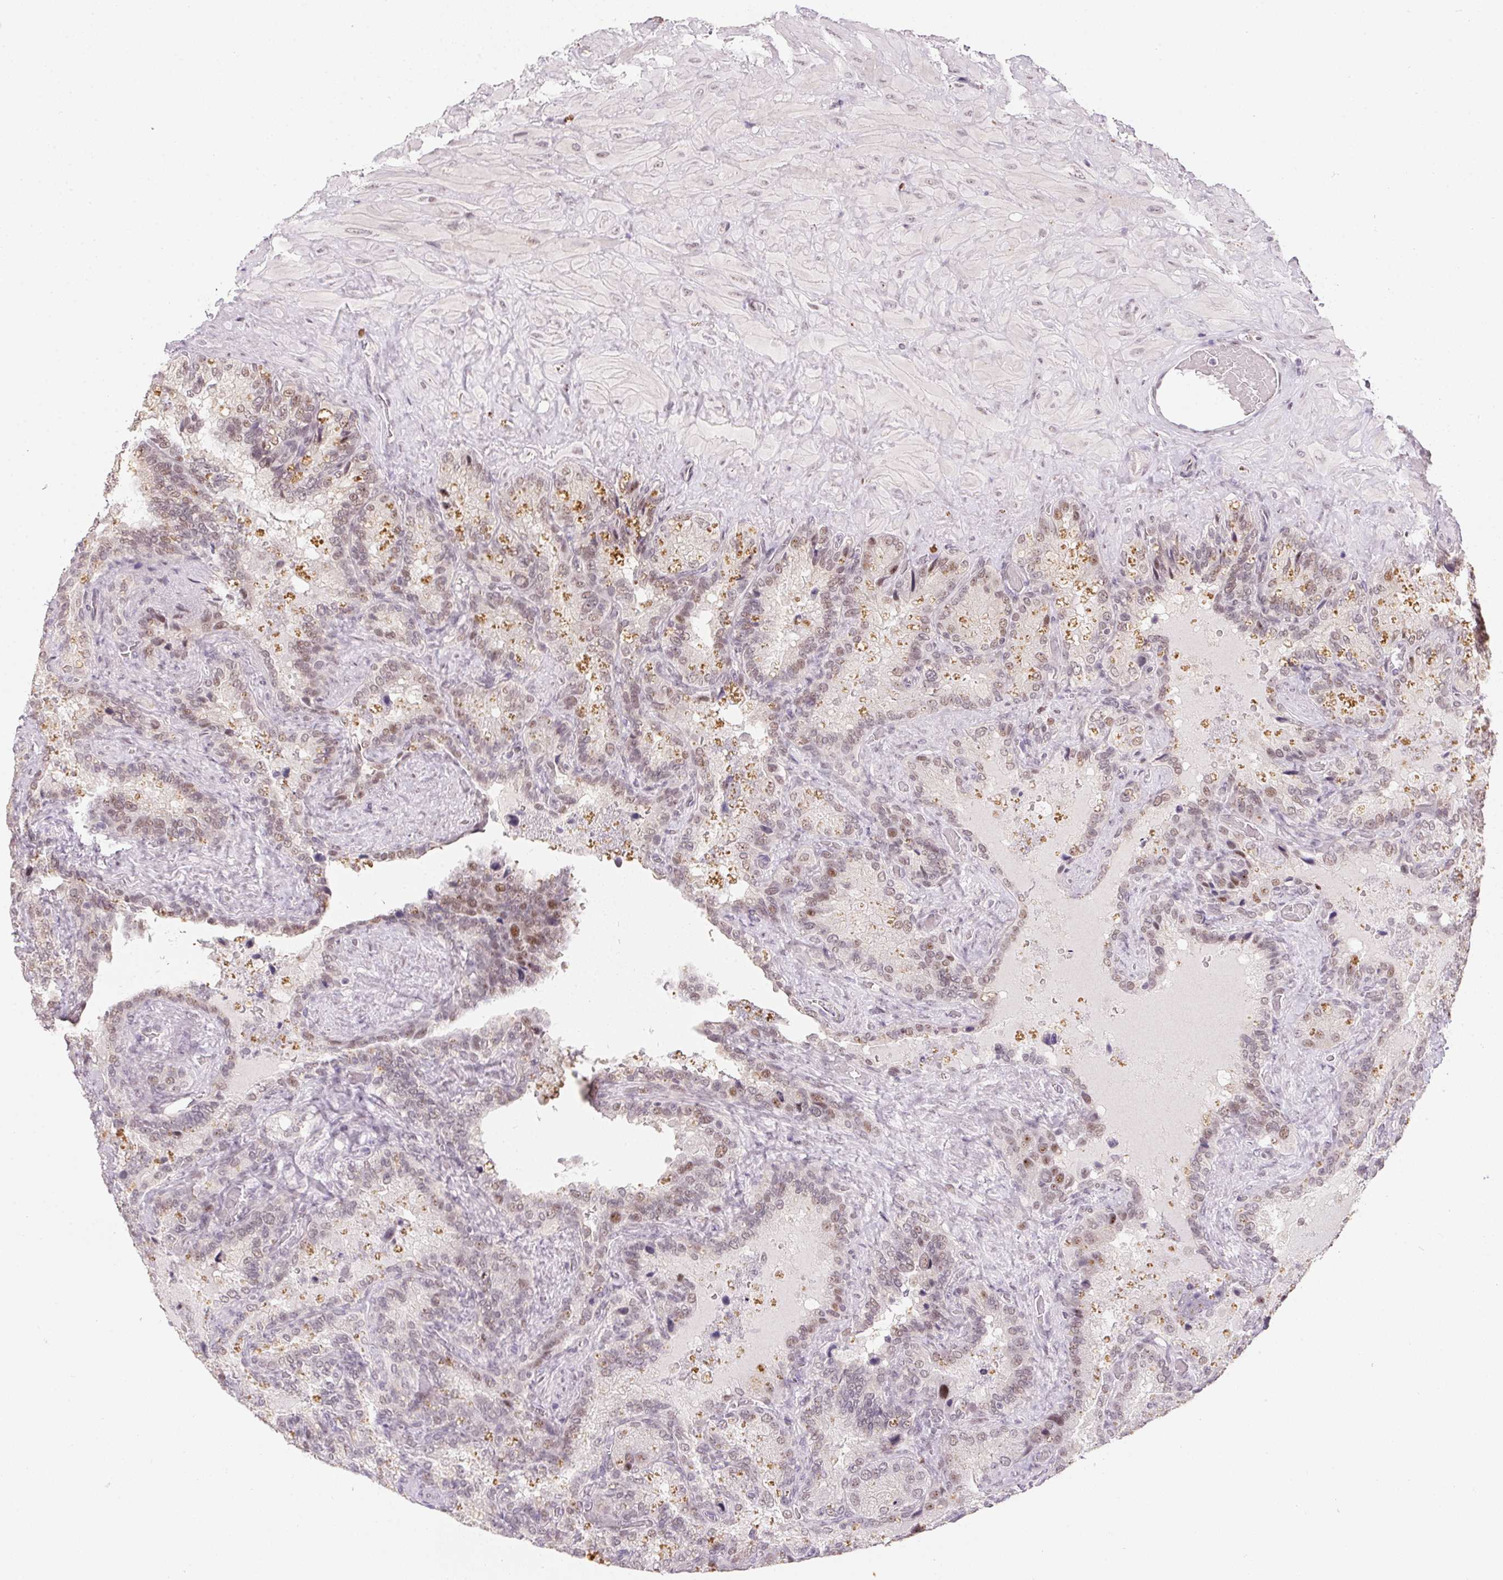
{"staining": {"intensity": "weak", "quantity": "25%-75%", "location": "cytoplasmic/membranous,nuclear"}, "tissue": "seminal vesicle", "cell_type": "Glandular cells", "image_type": "normal", "snomed": [{"axis": "morphology", "description": "Normal tissue, NOS"}, {"axis": "topography", "description": "Seminal veicle"}], "caption": "Human seminal vesicle stained for a protein (brown) shows weak cytoplasmic/membranous,nuclear positive expression in about 25%-75% of glandular cells.", "gene": "KDM4D", "patient": {"sex": "male", "age": 60}}